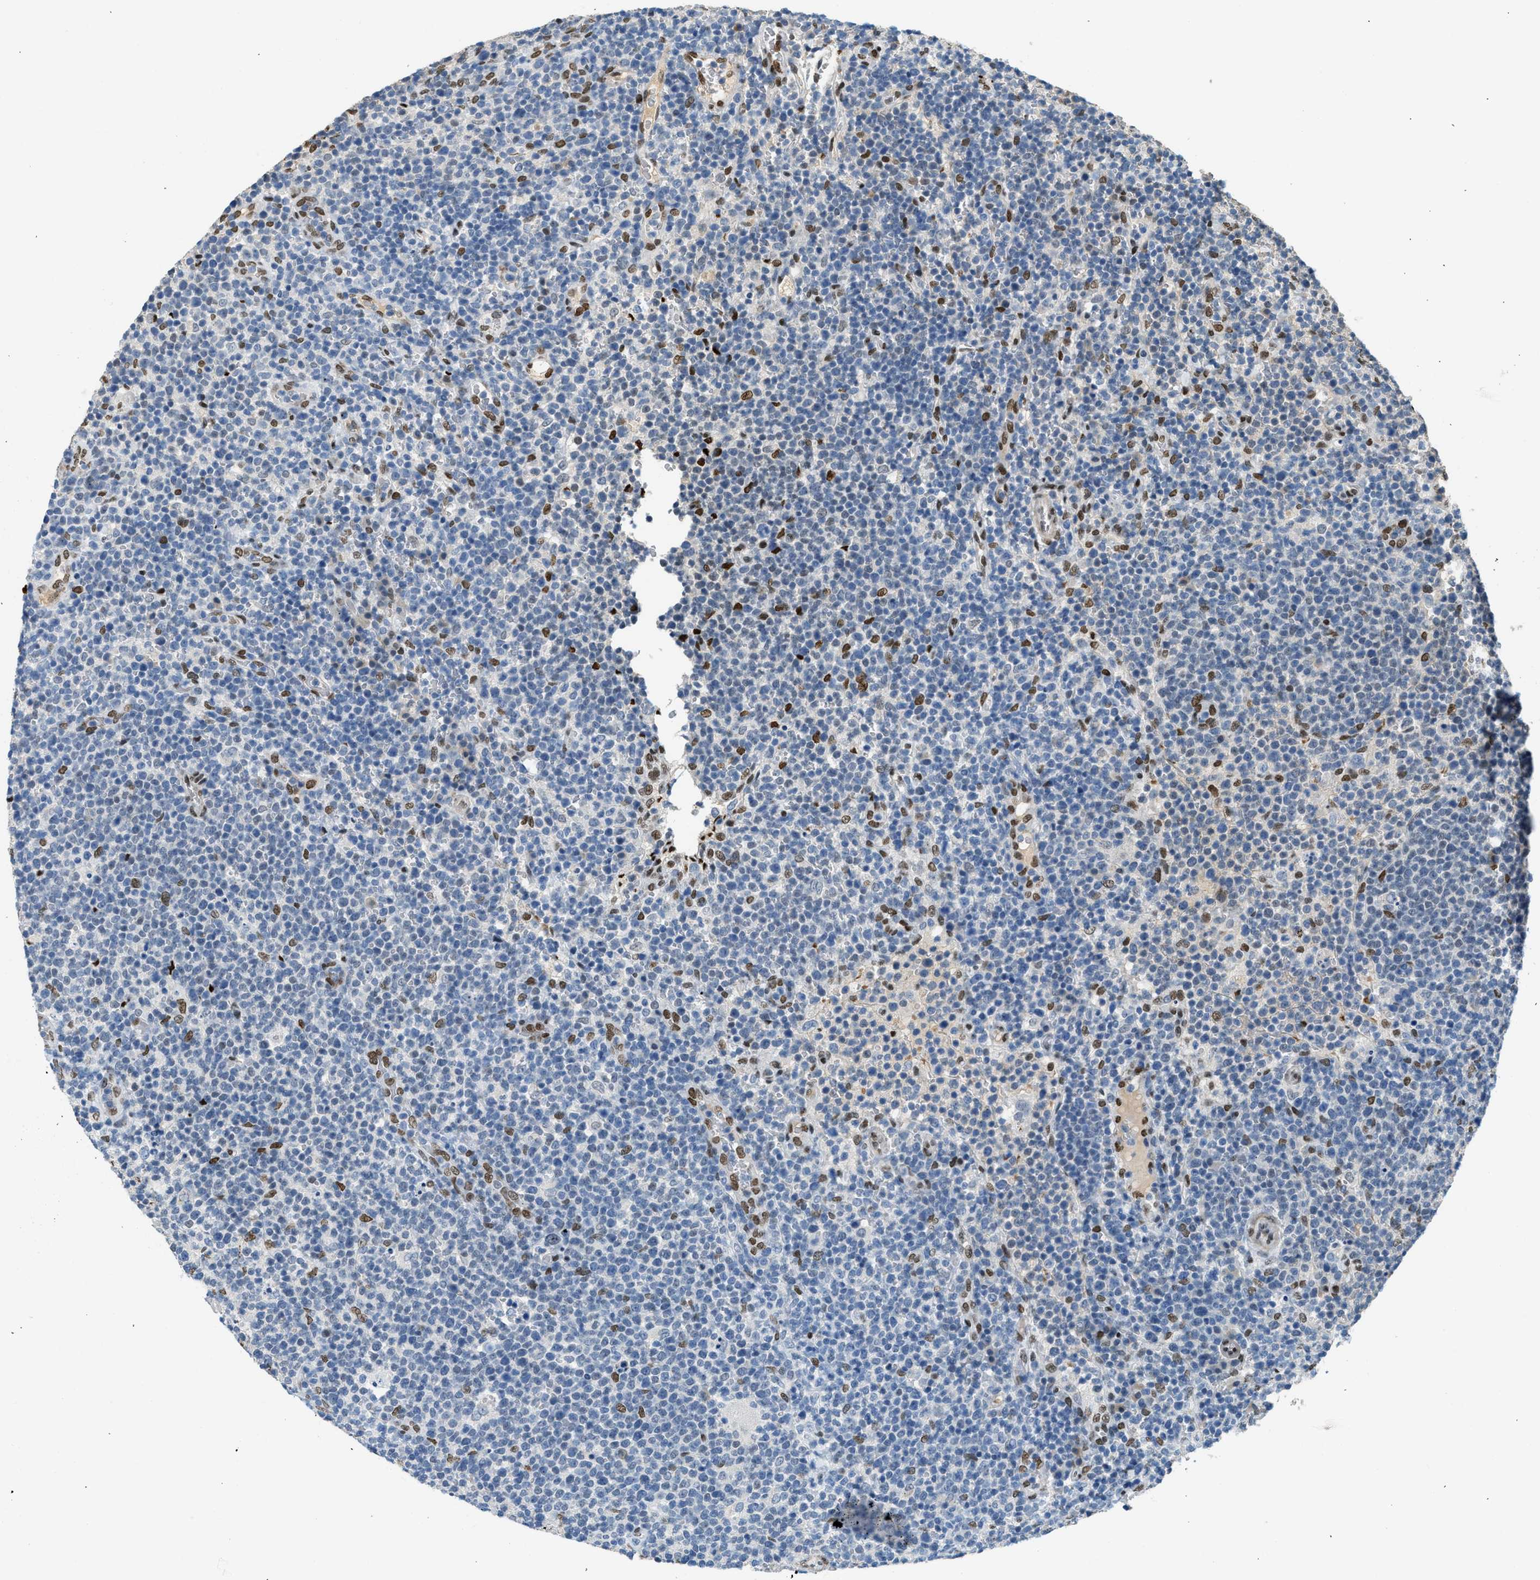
{"staining": {"intensity": "negative", "quantity": "none", "location": "none"}, "tissue": "lymphoma", "cell_type": "Tumor cells", "image_type": "cancer", "snomed": [{"axis": "morphology", "description": "Malignant lymphoma, non-Hodgkin's type, High grade"}, {"axis": "topography", "description": "Lymph node"}], "caption": "A micrograph of high-grade malignant lymphoma, non-Hodgkin's type stained for a protein displays no brown staining in tumor cells.", "gene": "ZBTB20", "patient": {"sex": "male", "age": 61}}